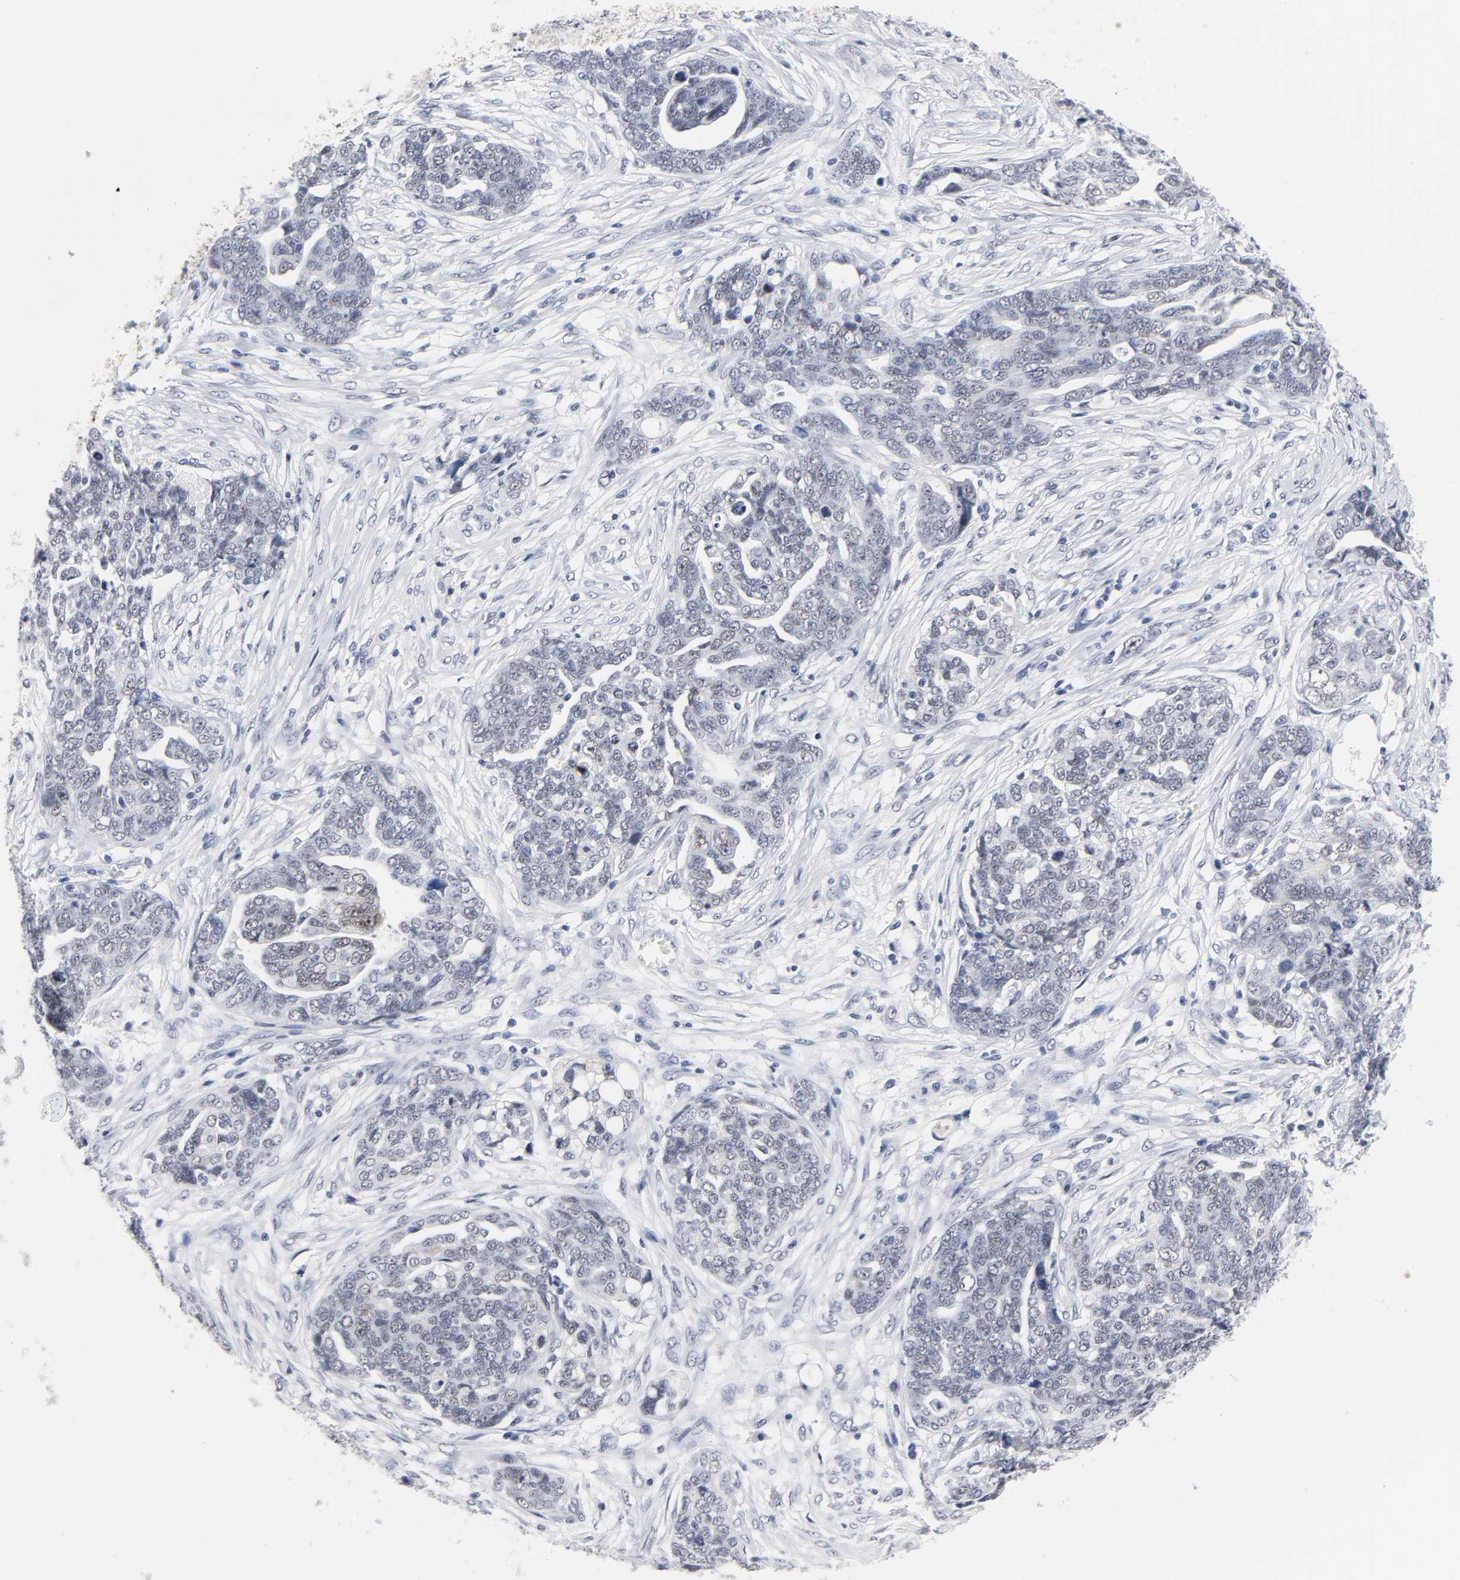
{"staining": {"intensity": "weak", "quantity": "<25%", "location": "nuclear"}, "tissue": "ovarian cancer", "cell_type": "Tumor cells", "image_type": "cancer", "snomed": [{"axis": "morphology", "description": "Normal tissue, NOS"}, {"axis": "morphology", "description": "Cystadenocarcinoma, serous, NOS"}, {"axis": "topography", "description": "Fallopian tube"}, {"axis": "topography", "description": "Ovary"}], "caption": "A histopathology image of human ovarian cancer is negative for staining in tumor cells.", "gene": "GRHL2", "patient": {"sex": "female", "age": 56}}